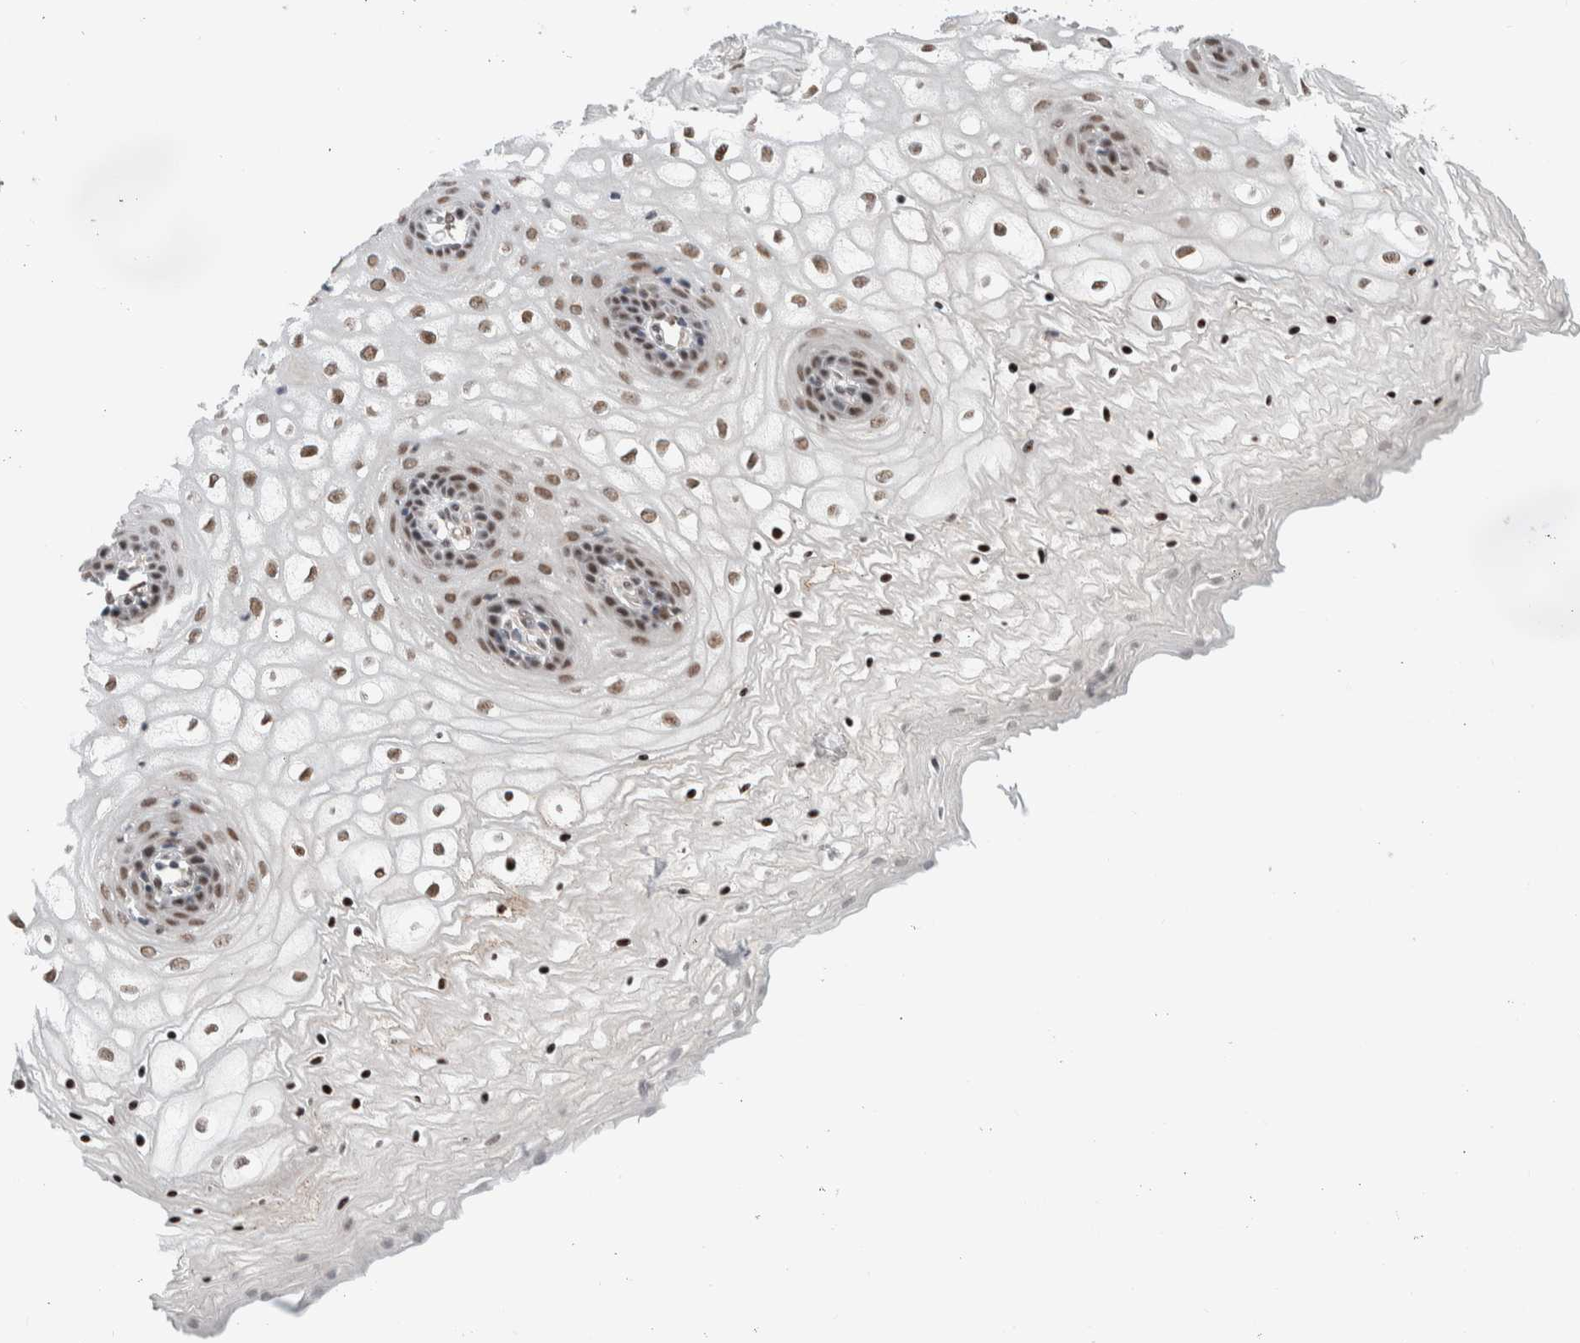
{"staining": {"intensity": "moderate", "quantity": ">75%", "location": "nuclear"}, "tissue": "vagina", "cell_type": "Squamous epithelial cells", "image_type": "normal", "snomed": [{"axis": "morphology", "description": "Normal tissue, NOS"}, {"axis": "topography", "description": "Vagina"}], "caption": "High-power microscopy captured an IHC histopathology image of unremarkable vagina, revealing moderate nuclear expression in approximately >75% of squamous epithelial cells. Immunohistochemistry (ihc) stains the protein of interest in brown and the nuclei are stained blue.", "gene": "TNRC18", "patient": {"sex": "female", "age": 34}}